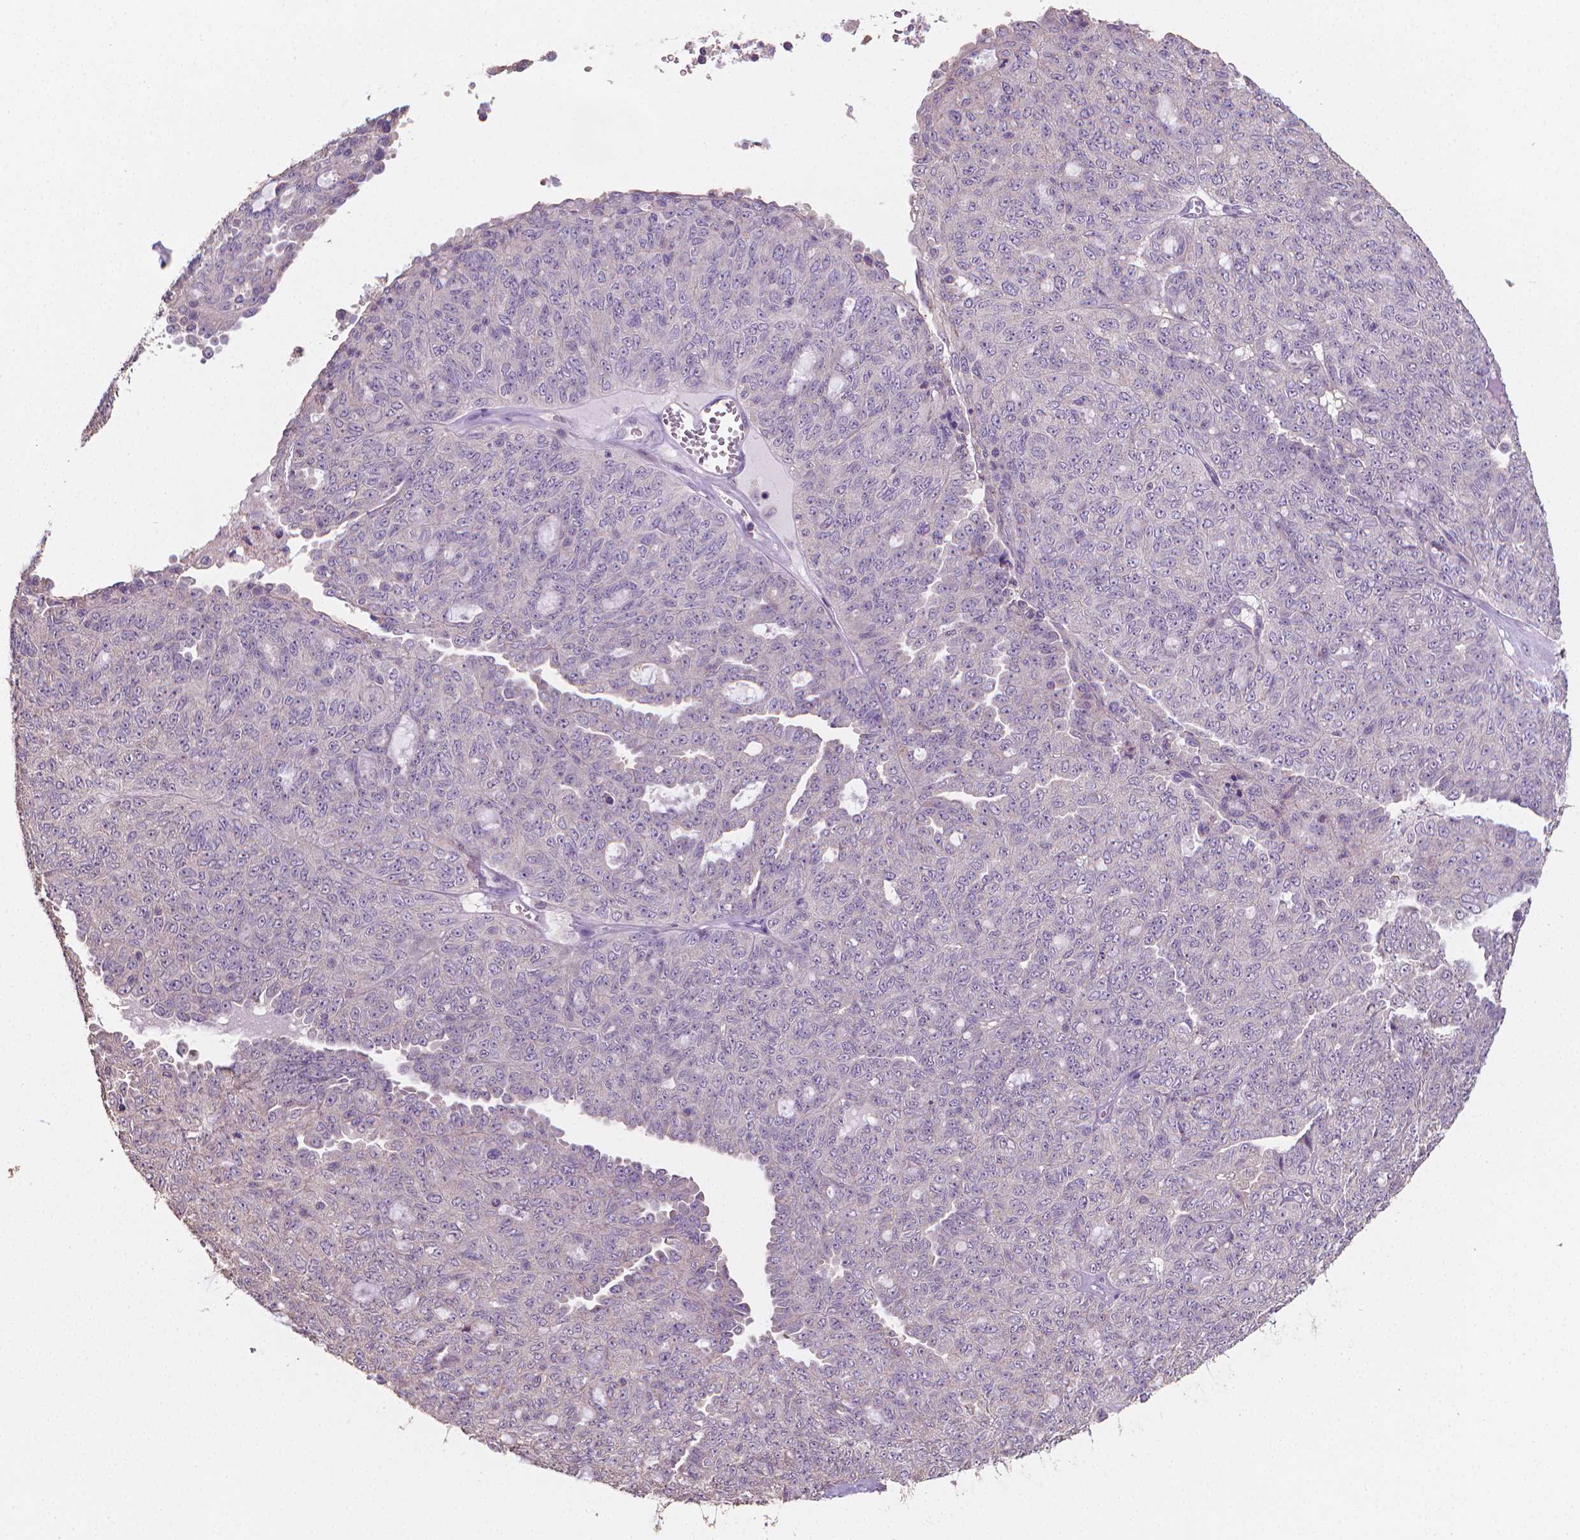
{"staining": {"intensity": "negative", "quantity": "none", "location": "none"}, "tissue": "ovarian cancer", "cell_type": "Tumor cells", "image_type": "cancer", "snomed": [{"axis": "morphology", "description": "Cystadenocarcinoma, serous, NOS"}, {"axis": "topography", "description": "Ovary"}], "caption": "Micrograph shows no significant protein expression in tumor cells of ovarian serous cystadenocarcinoma. (DAB (3,3'-diaminobenzidine) immunohistochemistry visualized using brightfield microscopy, high magnification).", "gene": "CATIP", "patient": {"sex": "female", "age": 71}}